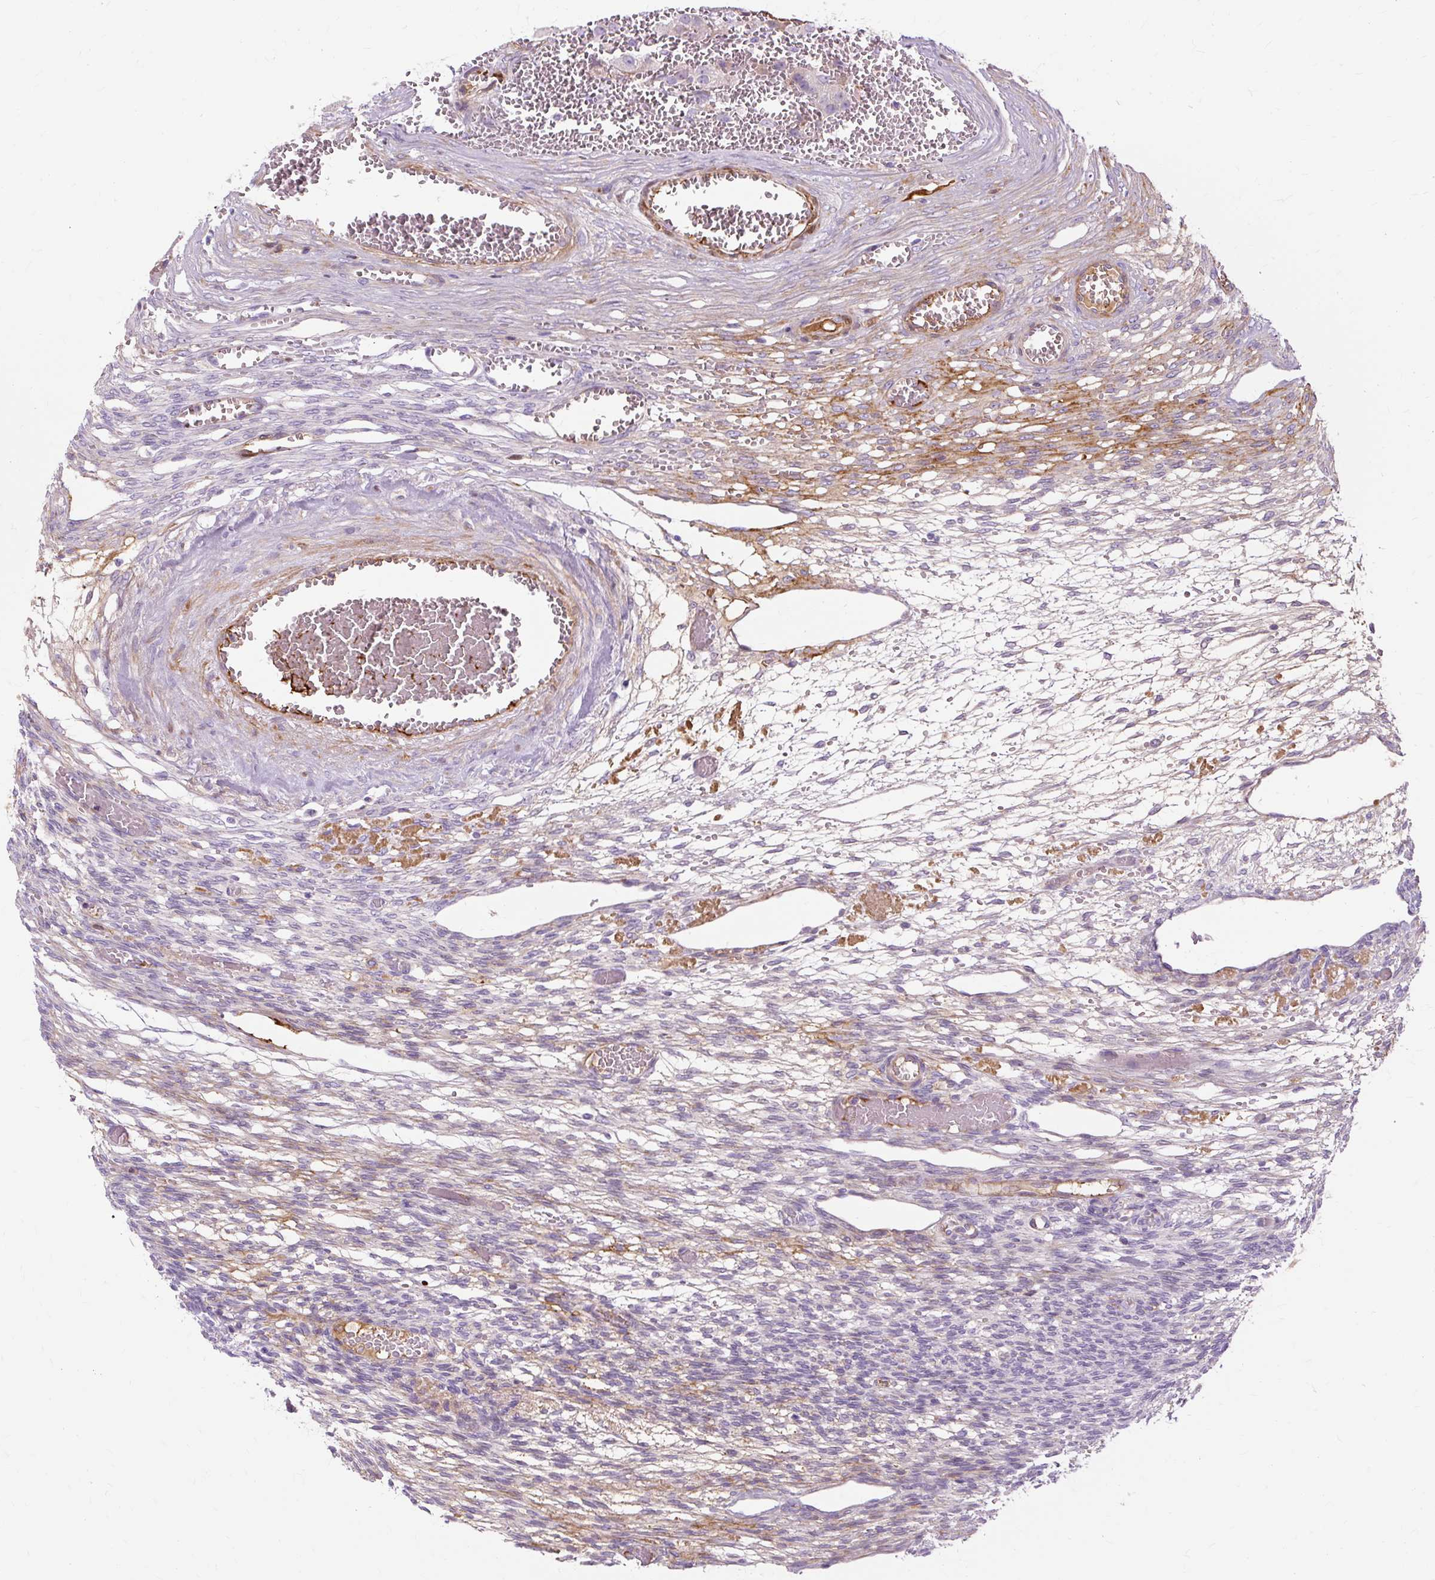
{"staining": {"intensity": "strong", "quantity": ">75%", "location": "cytoplasmic/membranous"}, "tissue": "ovary", "cell_type": "Follicle cells", "image_type": "normal", "snomed": [{"axis": "morphology", "description": "Normal tissue, NOS"}, {"axis": "topography", "description": "Ovary"}], "caption": "Human ovary stained for a protein (brown) displays strong cytoplasmic/membranous positive staining in approximately >75% of follicle cells.", "gene": "DCTN4", "patient": {"sex": "female", "age": 67}}